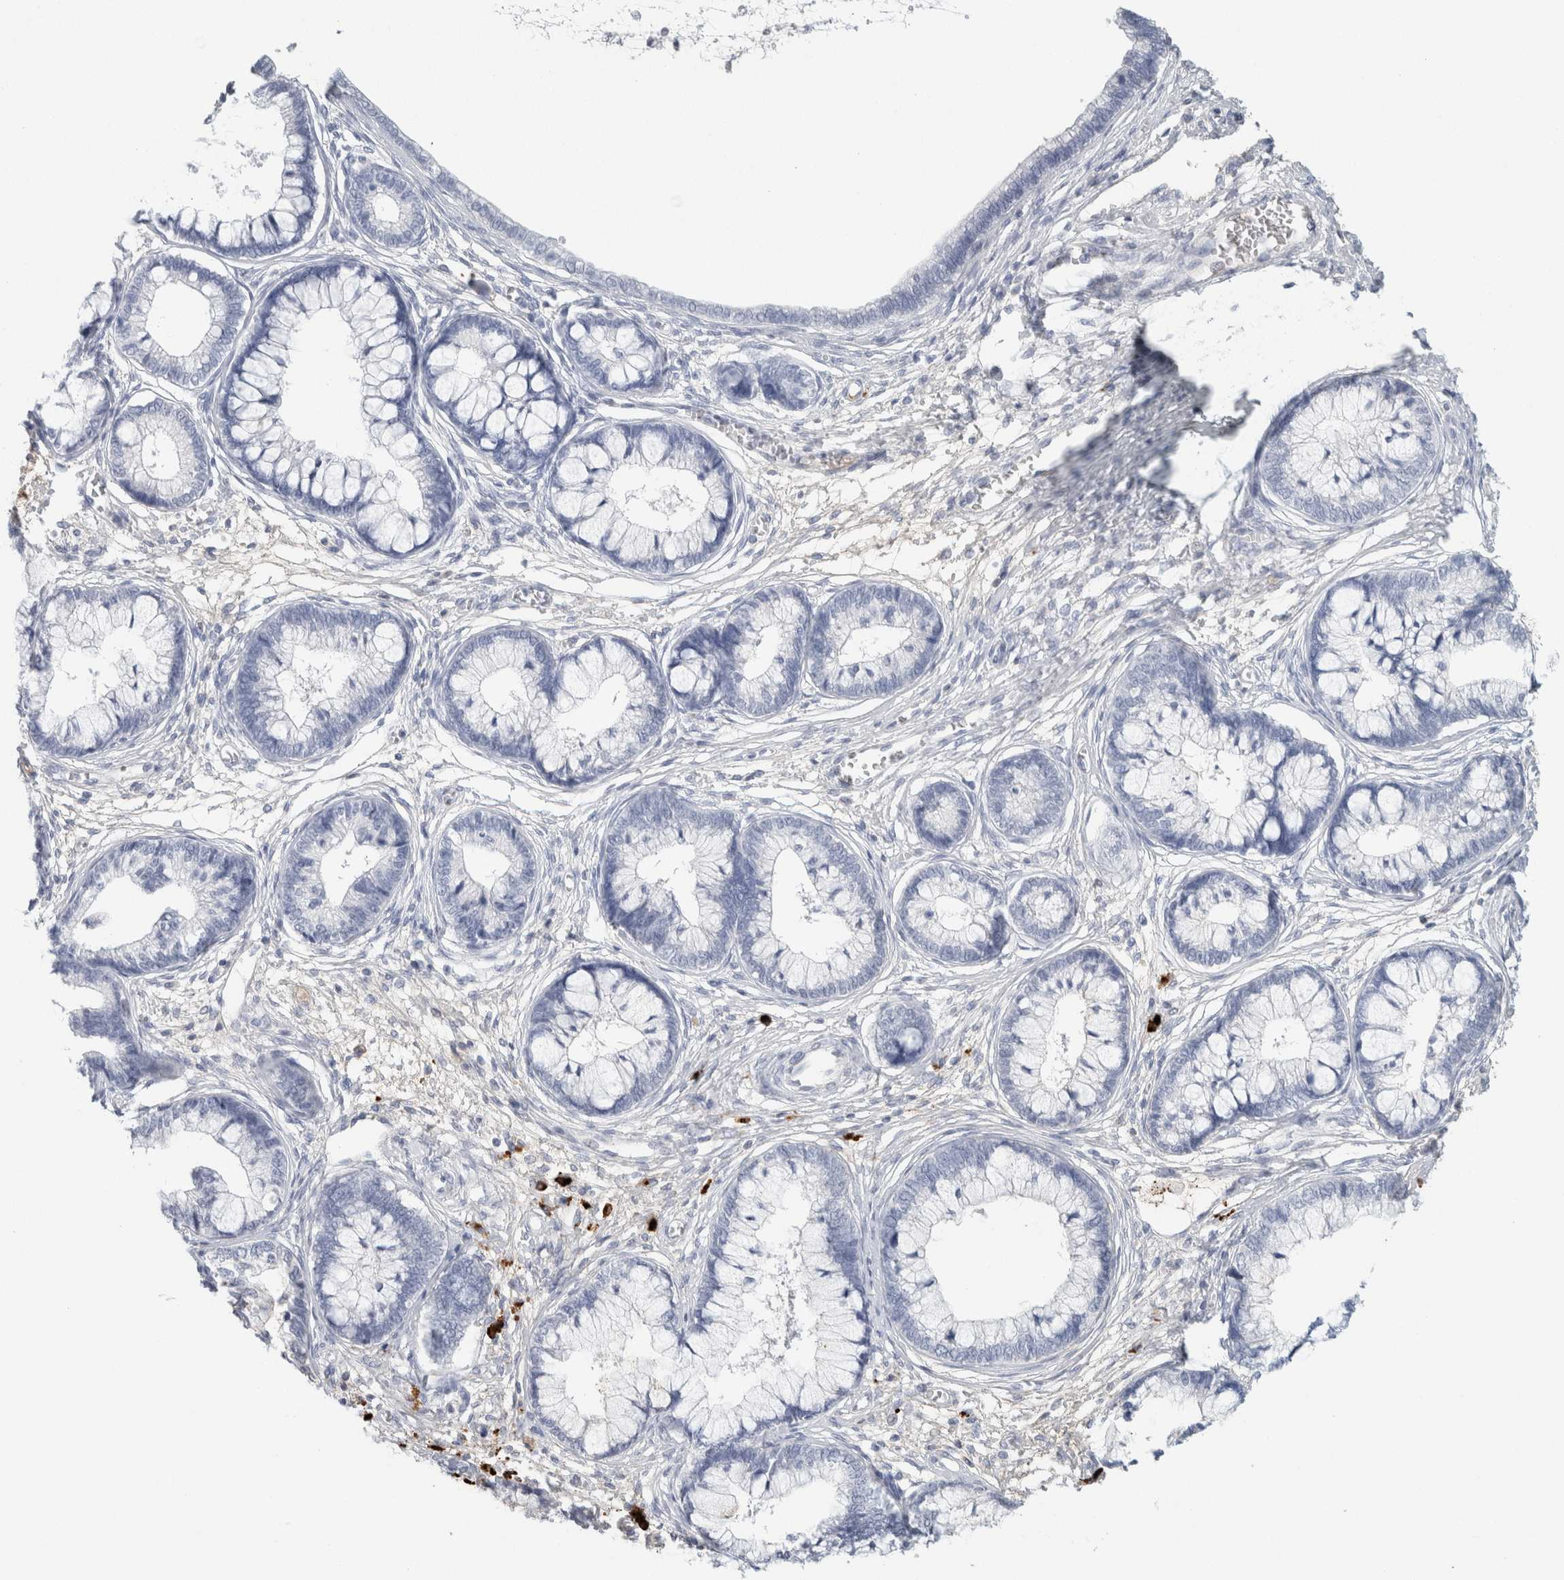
{"staining": {"intensity": "negative", "quantity": "none", "location": "none"}, "tissue": "cervical cancer", "cell_type": "Tumor cells", "image_type": "cancer", "snomed": [{"axis": "morphology", "description": "Adenocarcinoma, NOS"}, {"axis": "topography", "description": "Cervix"}], "caption": "High power microscopy image of an IHC histopathology image of cervical cancer (adenocarcinoma), revealing no significant expression in tumor cells.", "gene": "IL6", "patient": {"sex": "female", "age": 44}}